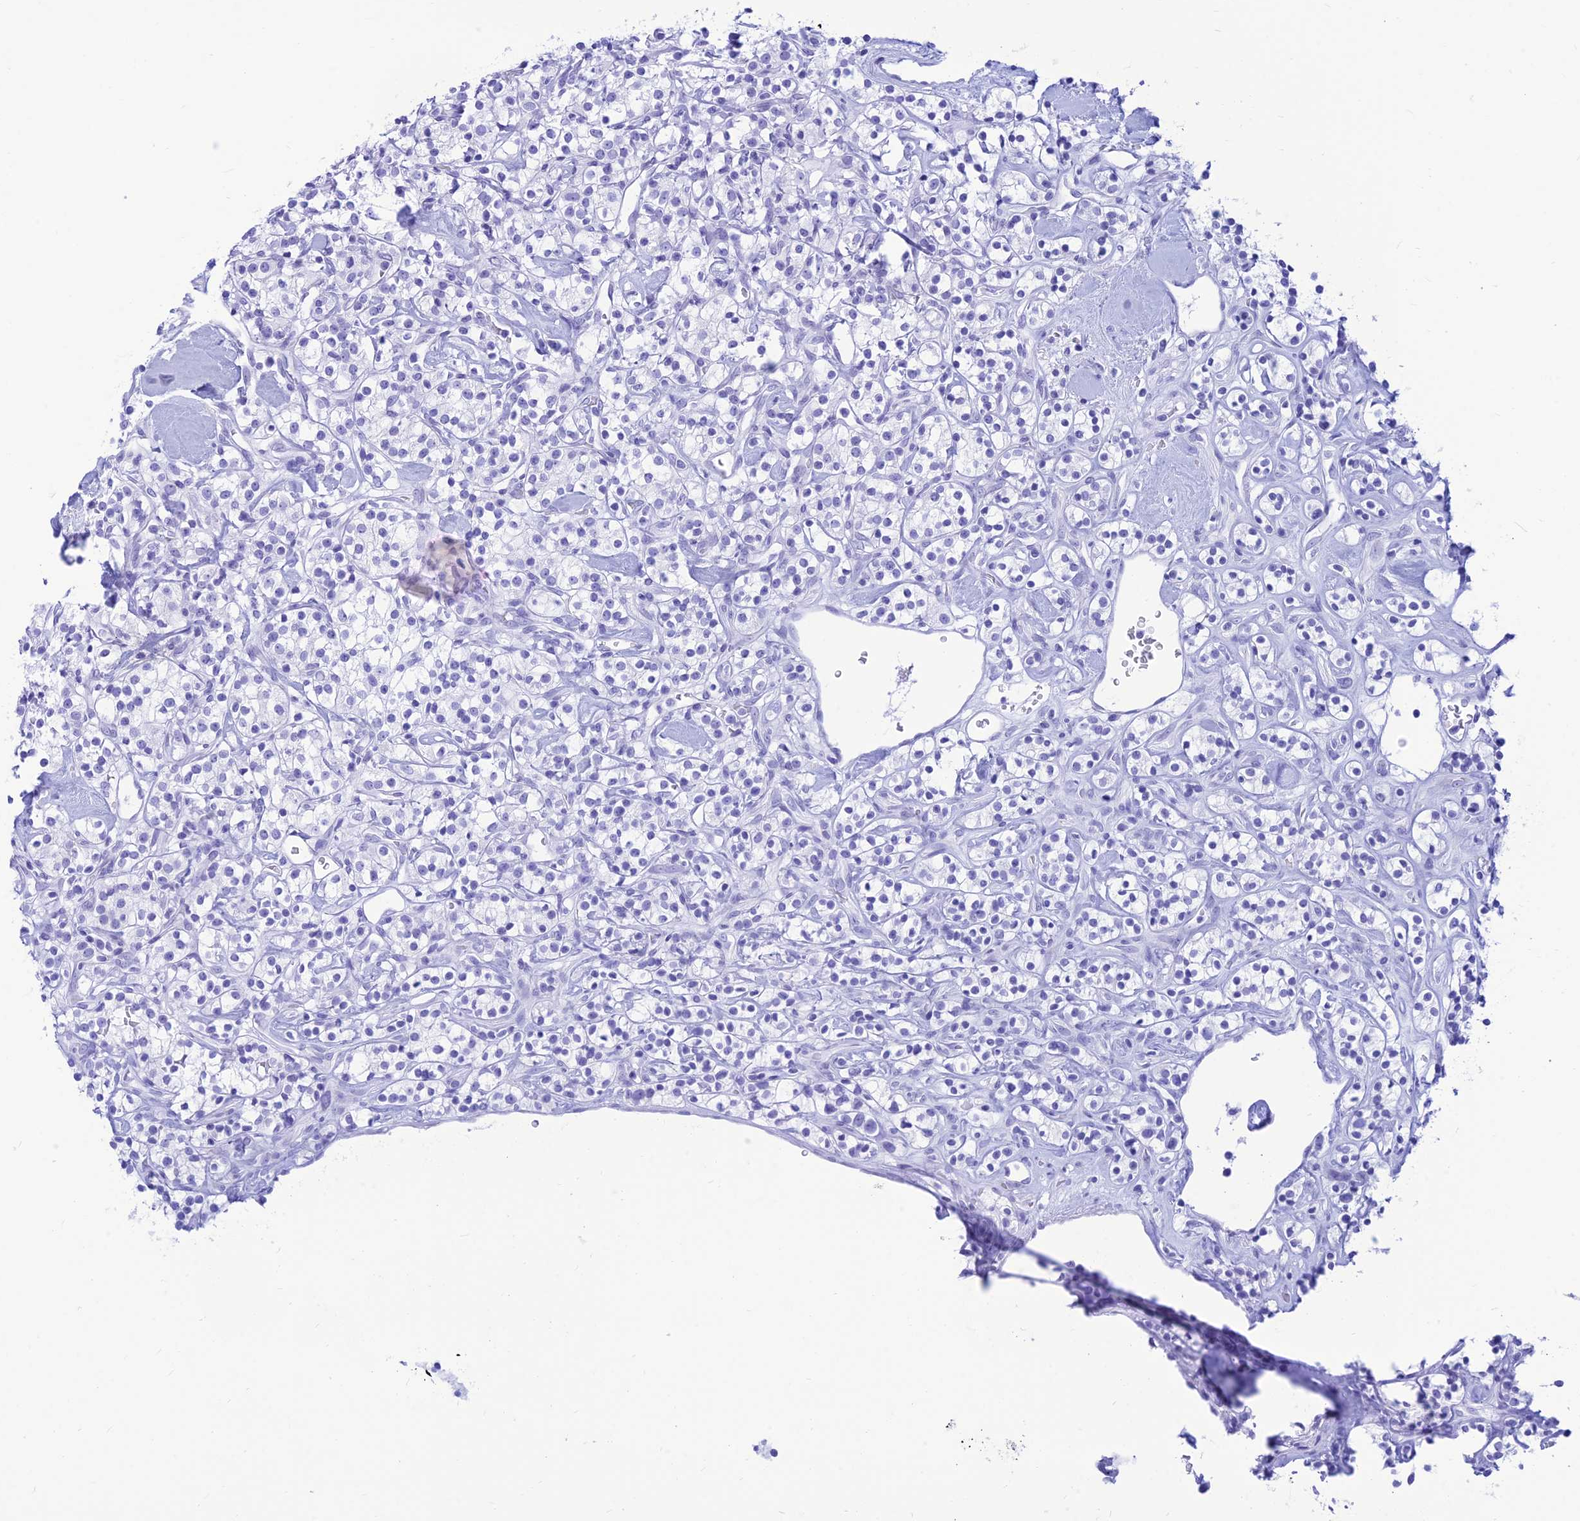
{"staining": {"intensity": "negative", "quantity": "none", "location": "none"}, "tissue": "renal cancer", "cell_type": "Tumor cells", "image_type": "cancer", "snomed": [{"axis": "morphology", "description": "Adenocarcinoma, NOS"}, {"axis": "topography", "description": "Kidney"}], "caption": "Tumor cells show no significant protein expression in renal cancer (adenocarcinoma). The staining is performed using DAB (3,3'-diaminobenzidine) brown chromogen with nuclei counter-stained in using hematoxylin.", "gene": "PRNP", "patient": {"sex": "male", "age": 77}}